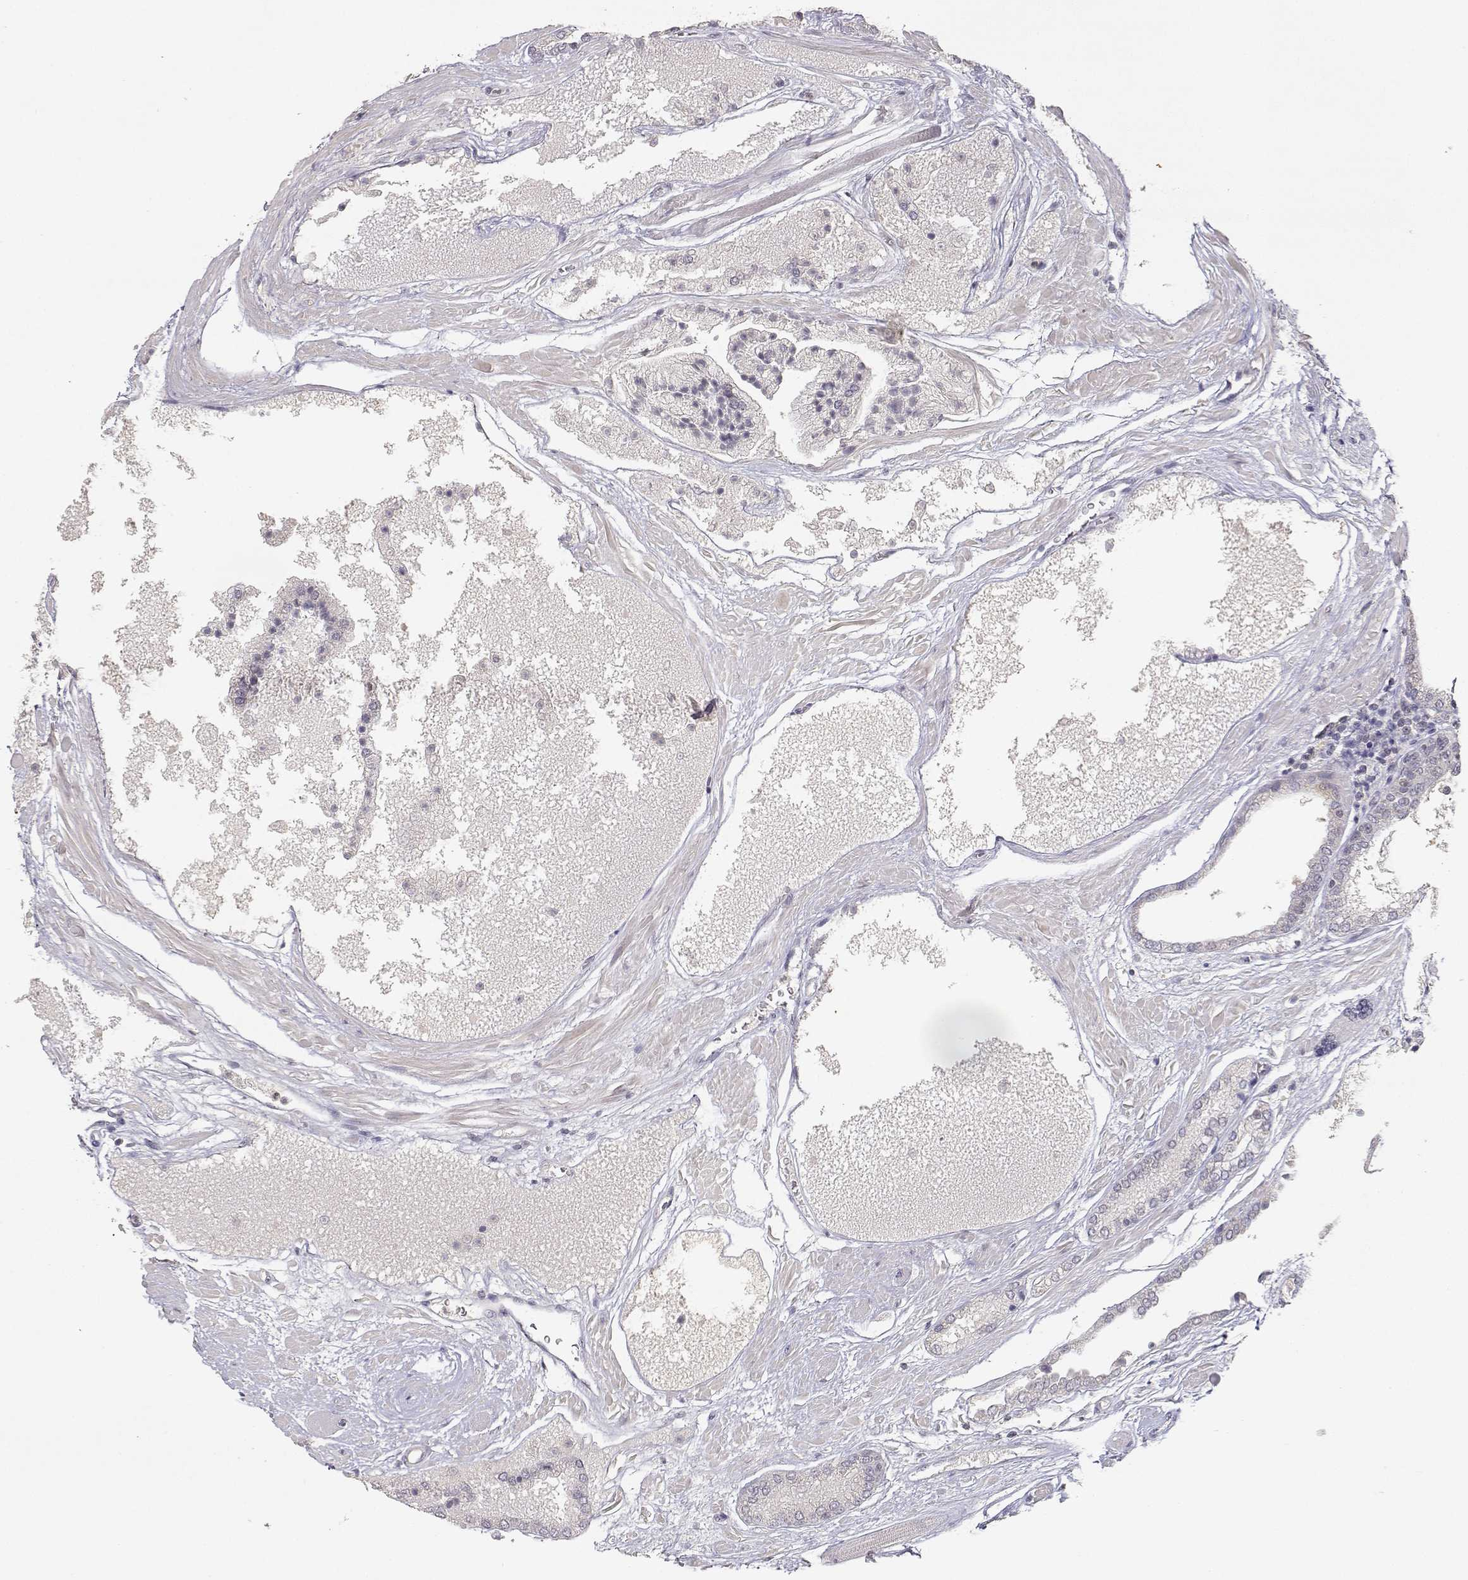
{"staining": {"intensity": "negative", "quantity": "none", "location": "none"}, "tissue": "prostate cancer", "cell_type": "Tumor cells", "image_type": "cancer", "snomed": [{"axis": "morphology", "description": "Adenocarcinoma, High grade"}, {"axis": "topography", "description": "Prostate"}], "caption": "A micrograph of human adenocarcinoma (high-grade) (prostate) is negative for staining in tumor cells. (Immunohistochemistry (ihc), brightfield microscopy, high magnification).", "gene": "RAD51", "patient": {"sex": "male", "age": 56}}